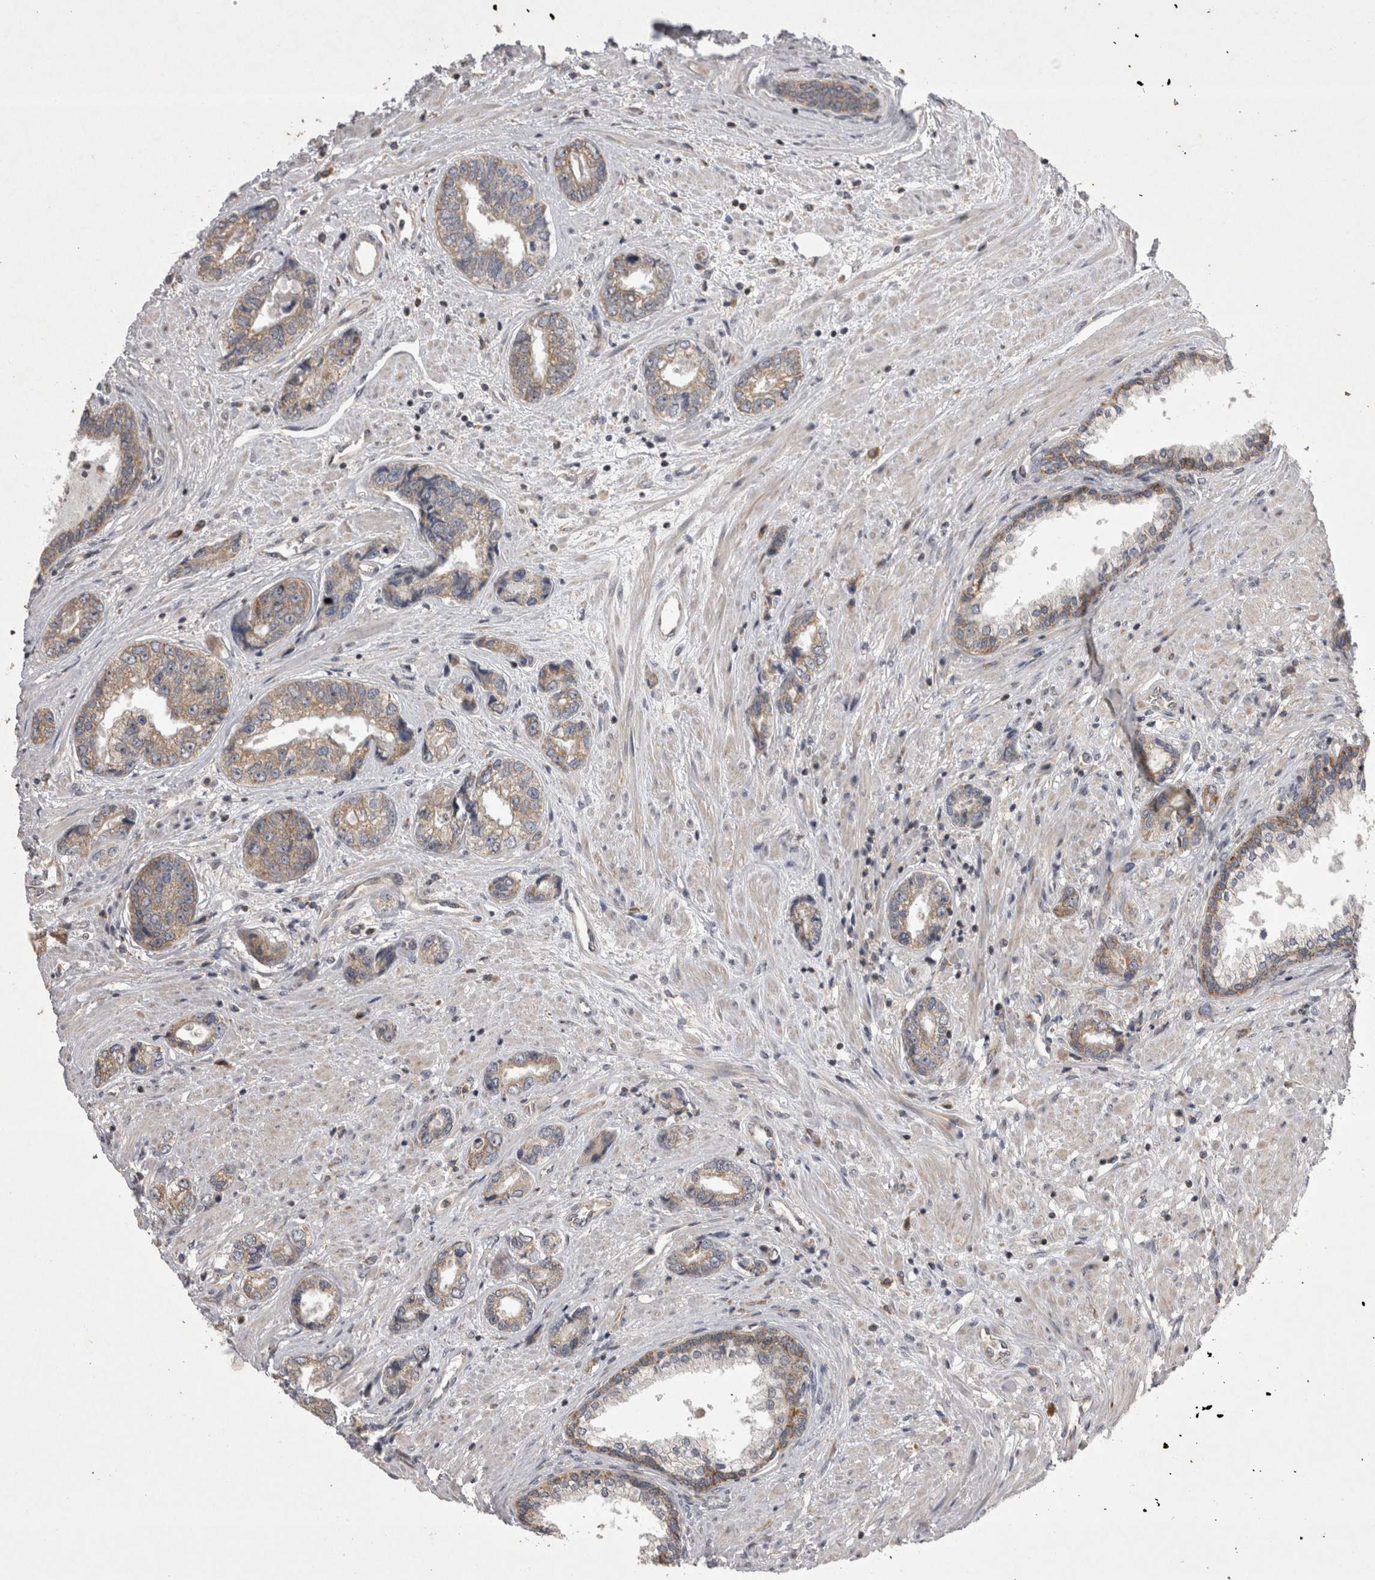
{"staining": {"intensity": "weak", "quantity": "25%-75%", "location": "cytoplasmic/membranous"}, "tissue": "prostate cancer", "cell_type": "Tumor cells", "image_type": "cancer", "snomed": [{"axis": "morphology", "description": "Adenocarcinoma, High grade"}, {"axis": "topography", "description": "Prostate"}], "caption": "Protein staining shows weak cytoplasmic/membranous expression in about 25%-75% of tumor cells in prostate cancer.", "gene": "TSPOAP1", "patient": {"sex": "male", "age": 61}}